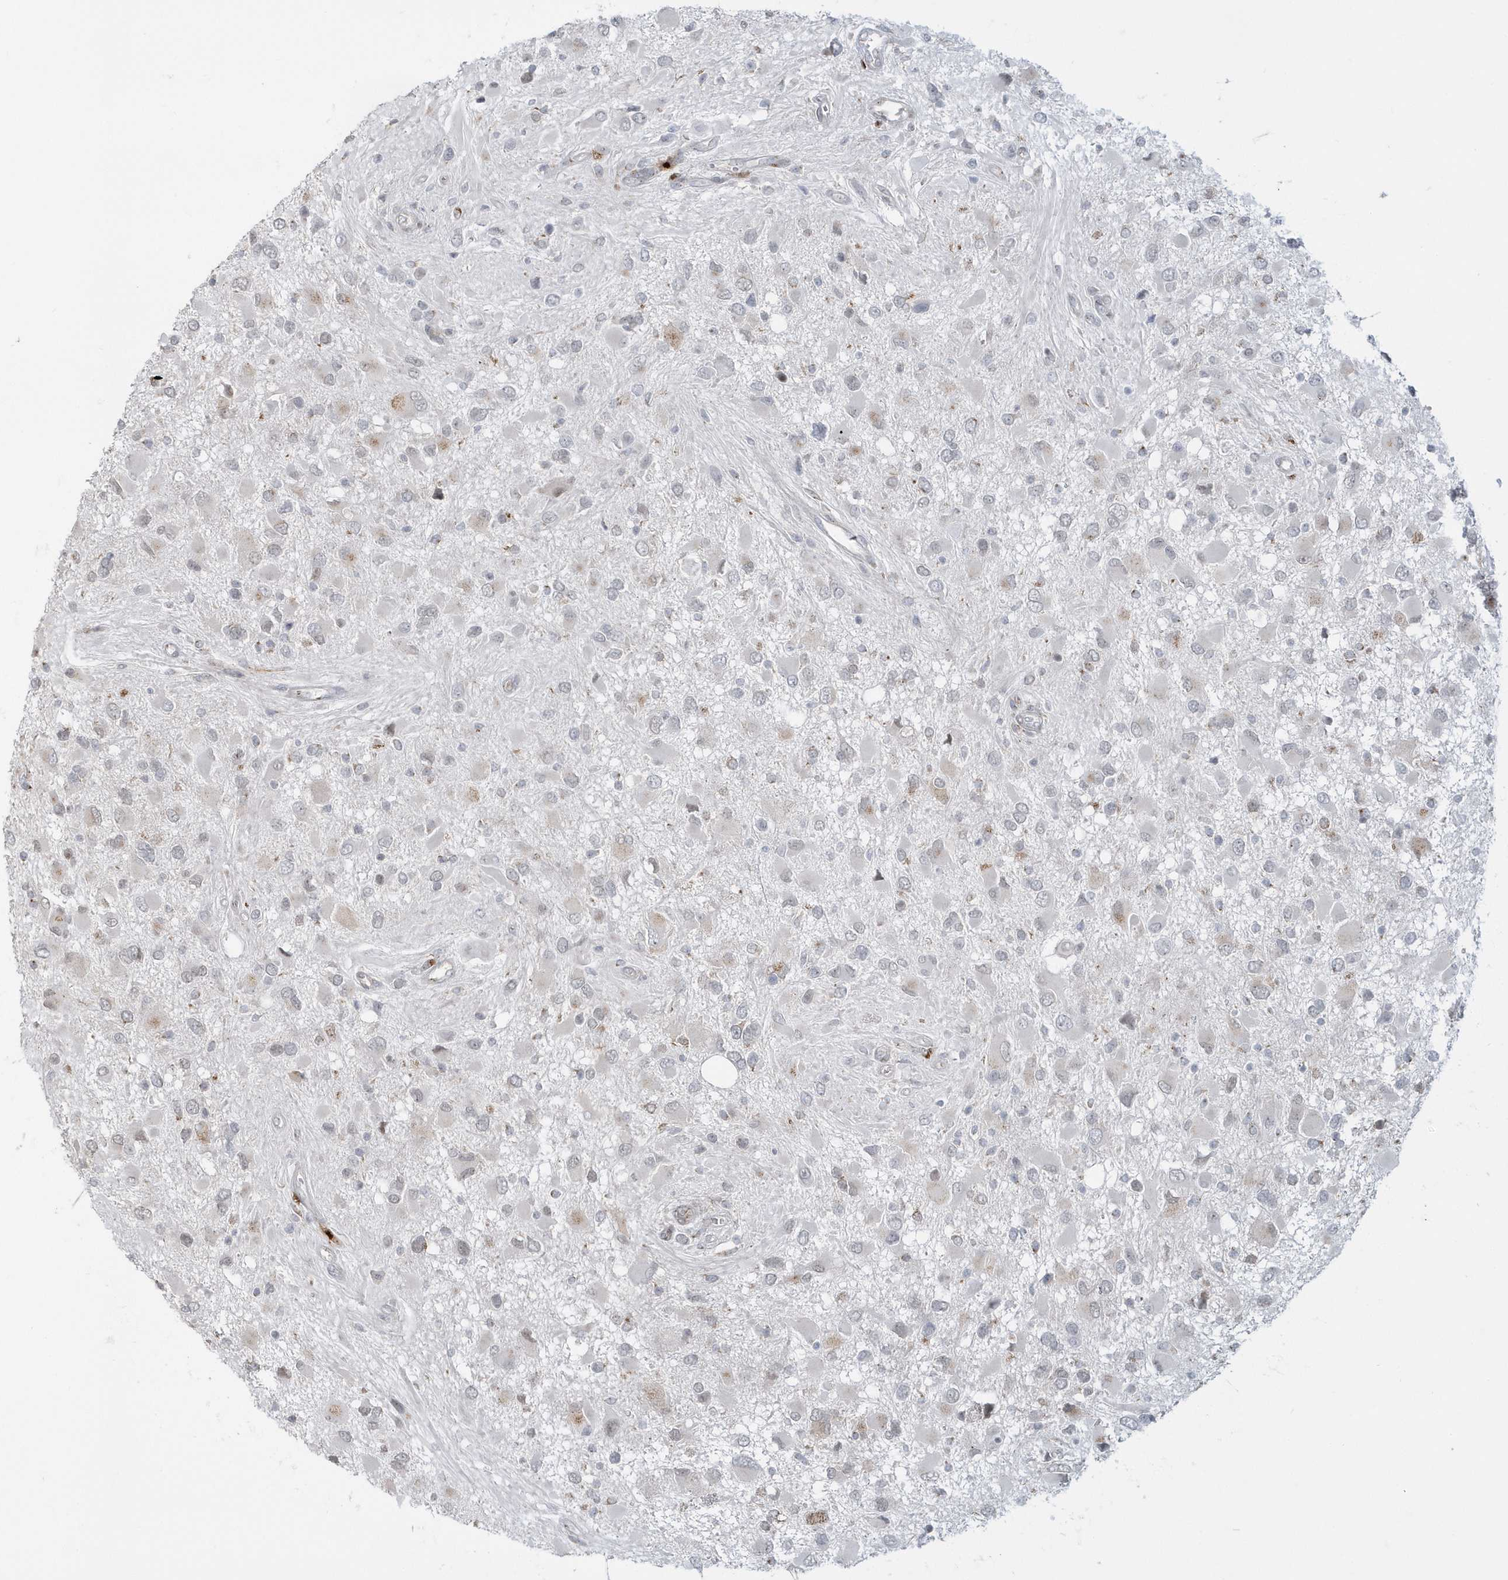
{"staining": {"intensity": "weak", "quantity": "<25%", "location": "cytoplasmic/membranous"}, "tissue": "glioma", "cell_type": "Tumor cells", "image_type": "cancer", "snomed": [{"axis": "morphology", "description": "Glioma, malignant, High grade"}, {"axis": "topography", "description": "Brain"}], "caption": "DAB (3,3'-diaminobenzidine) immunohistochemical staining of human glioma displays no significant staining in tumor cells. (DAB immunohistochemistry (IHC) visualized using brightfield microscopy, high magnification).", "gene": "DHFR", "patient": {"sex": "male", "age": 53}}